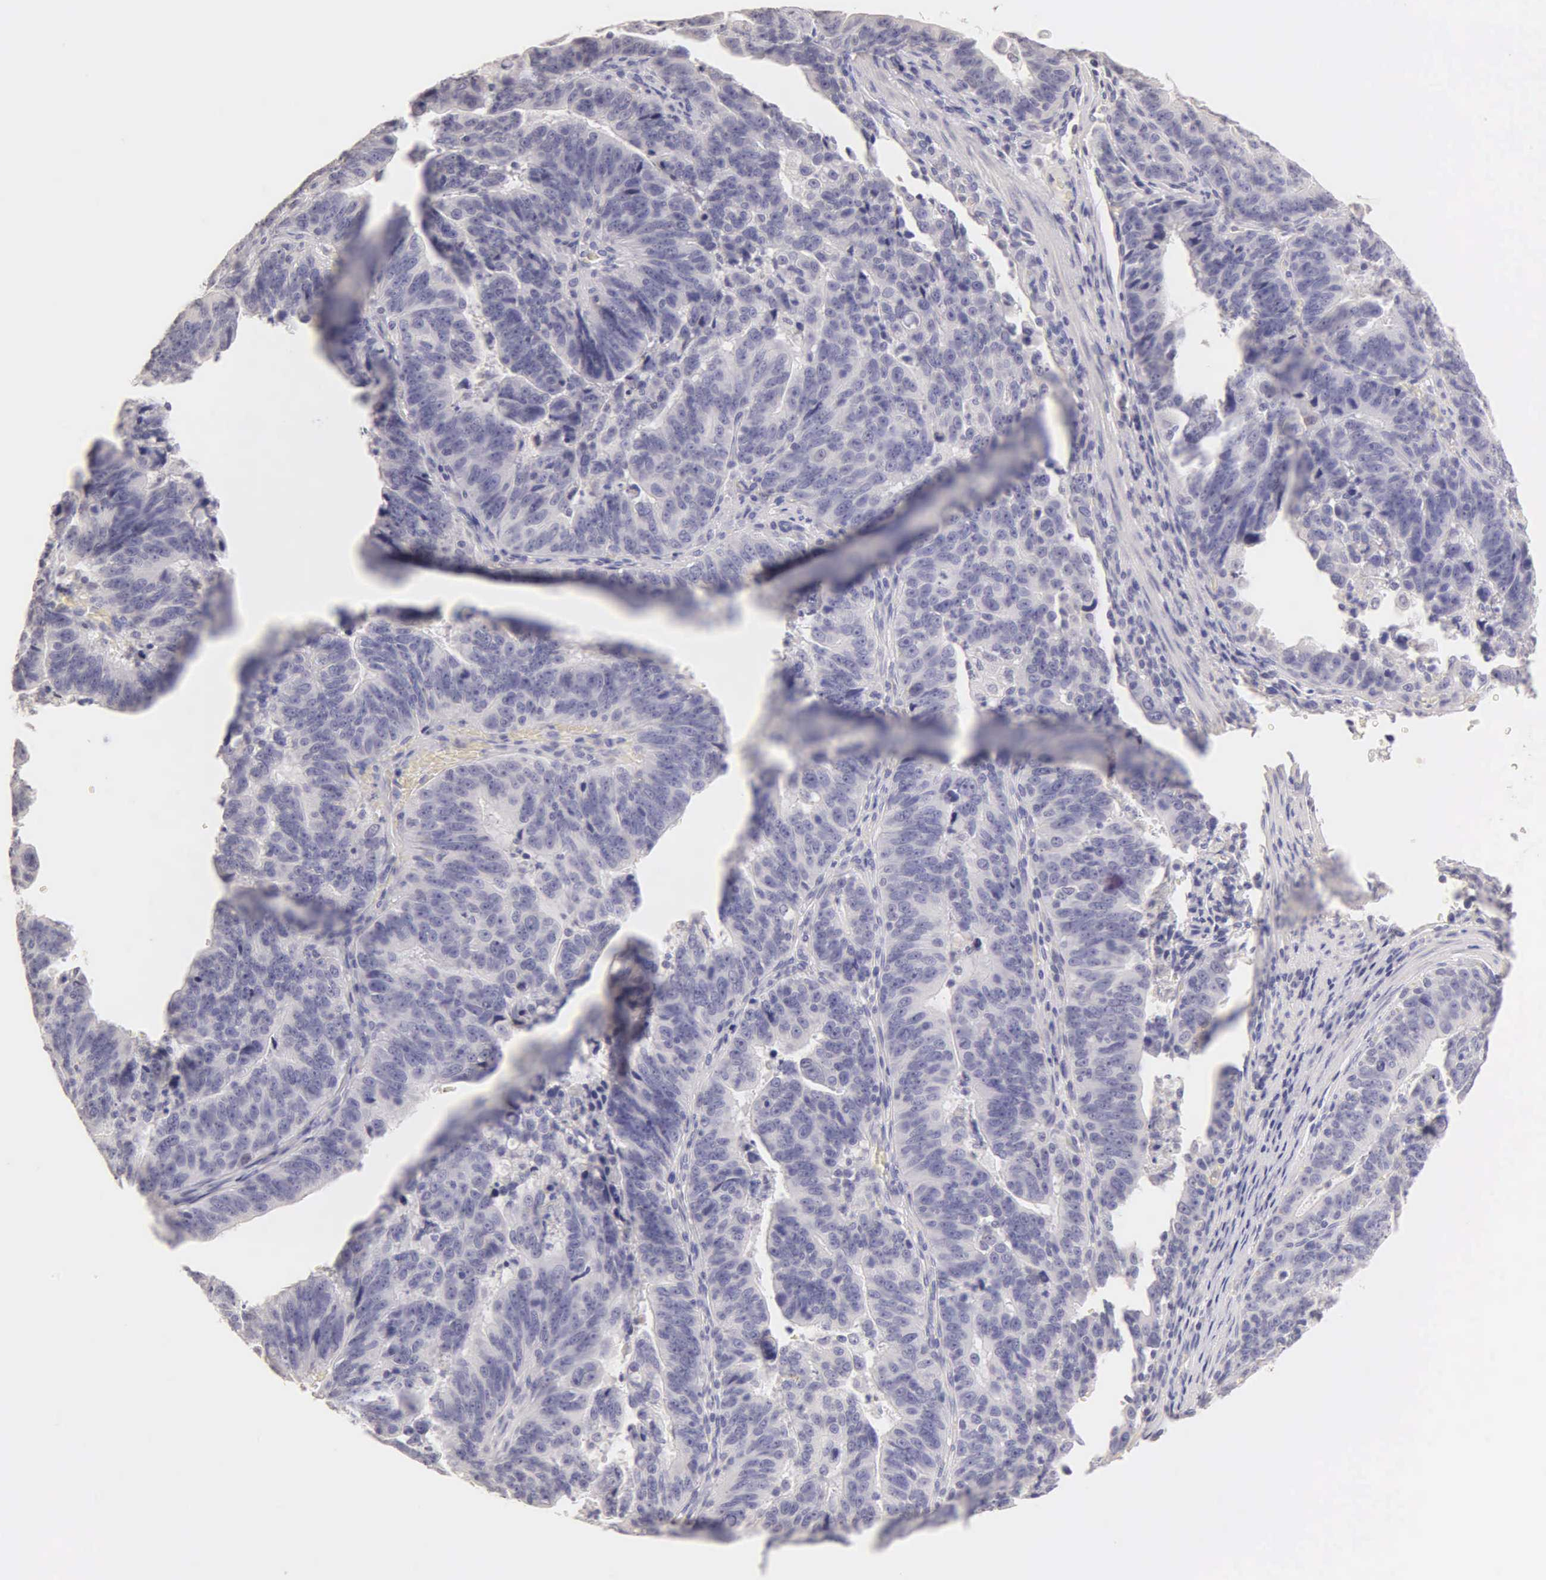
{"staining": {"intensity": "negative", "quantity": "none", "location": "none"}, "tissue": "stomach cancer", "cell_type": "Tumor cells", "image_type": "cancer", "snomed": [{"axis": "morphology", "description": "Adenocarcinoma, NOS"}, {"axis": "topography", "description": "Stomach, upper"}], "caption": "Protein analysis of adenocarcinoma (stomach) exhibits no significant positivity in tumor cells.", "gene": "ESR1", "patient": {"sex": "female", "age": 50}}